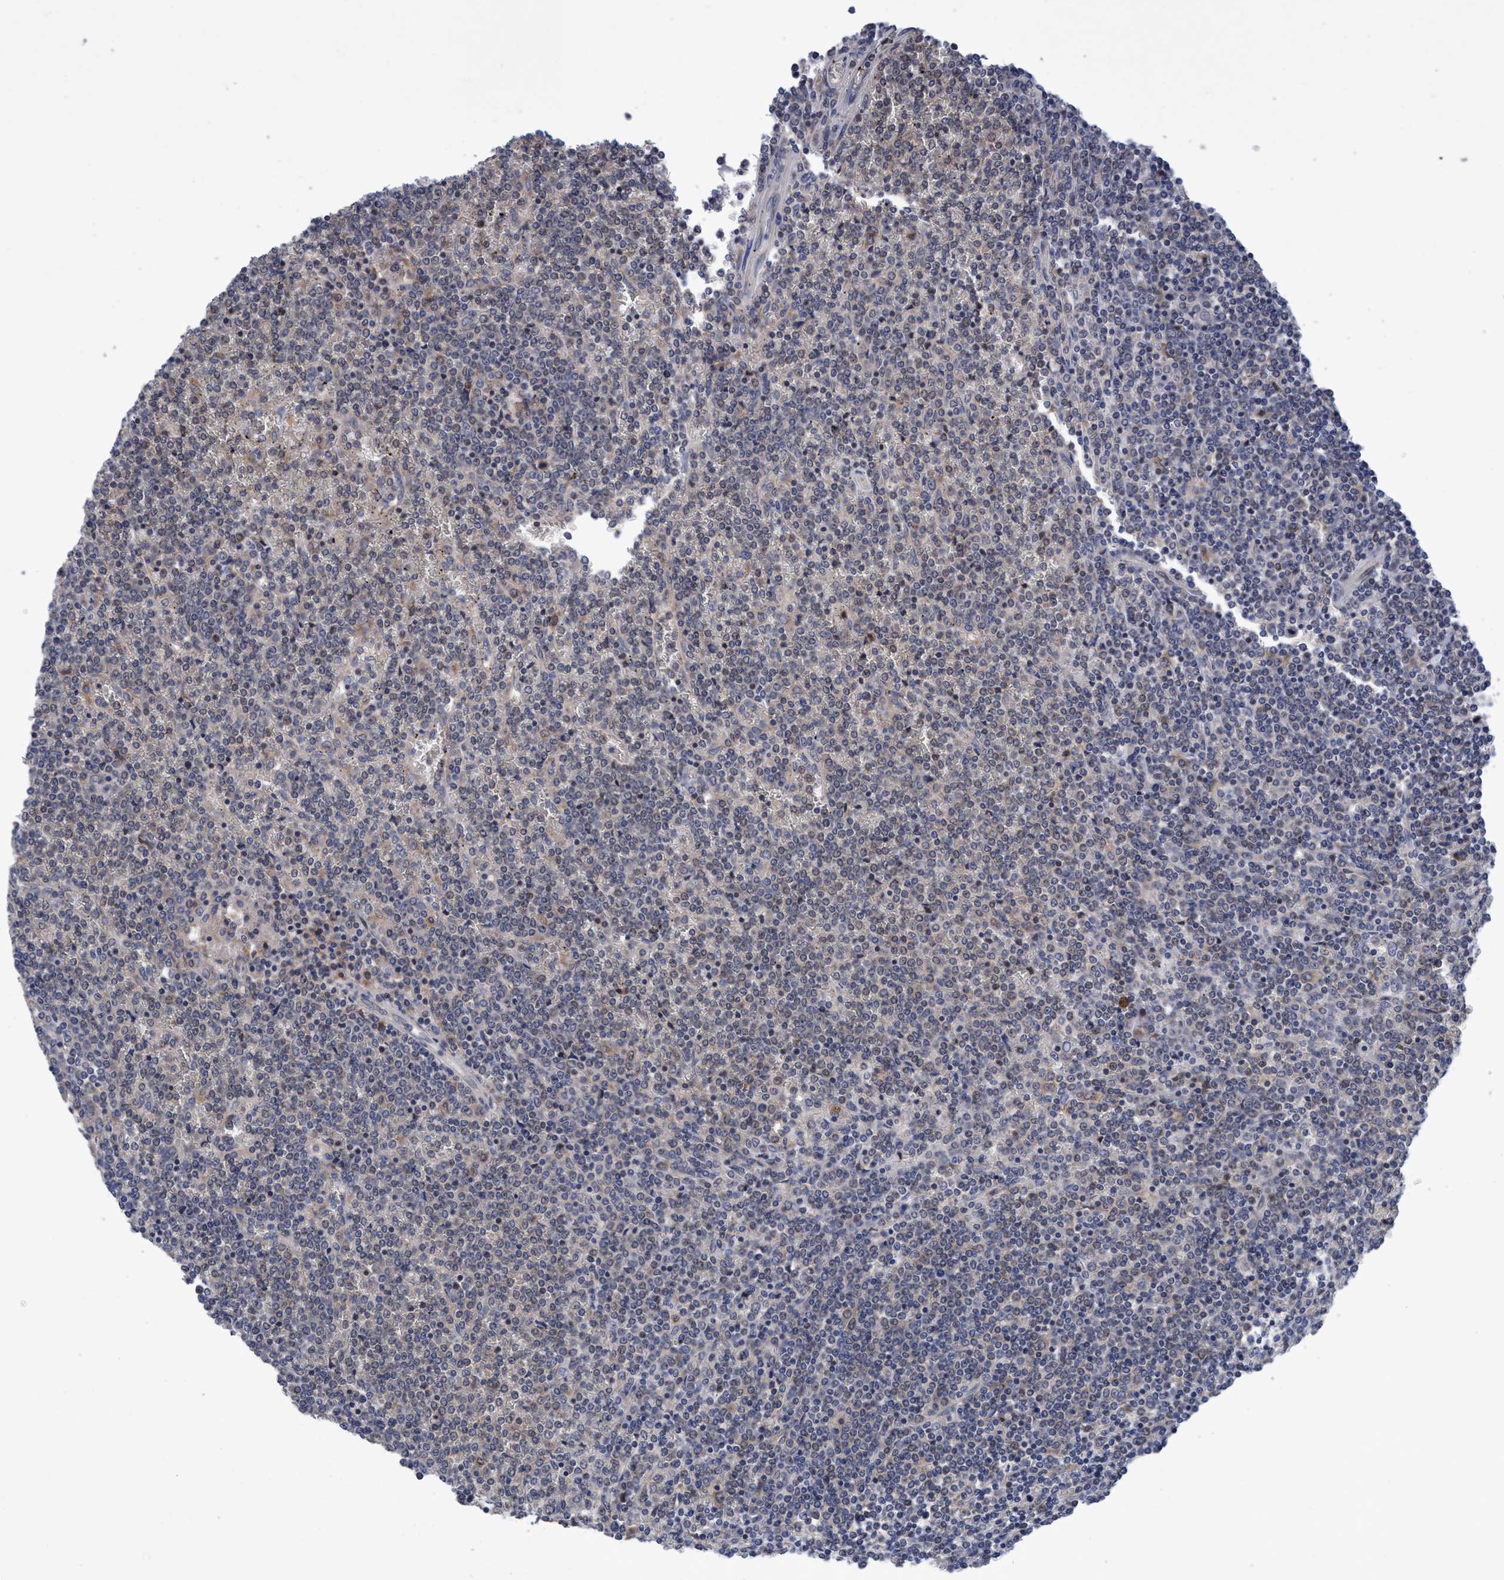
{"staining": {"intensity": "weak", "quantity": "<25%", "location": "cytoplasmic/membranous"}, "tissue": "lymphoma", "cell_type": "Tumor cells", "image_type": "cancer", "snomed": [{"axis": "morphology", "description": "Malignant lymphoma, non-Hodgkin's type, Low grade"}, {"axis": "topography", "description": "Spleen"}], "caption": "Immunohistochemistry (IHC) of human lymphoma displays no expression in tumor cells.", "gene": "CALCOCO2", "patient": {"sex": "female", "age": 19}}